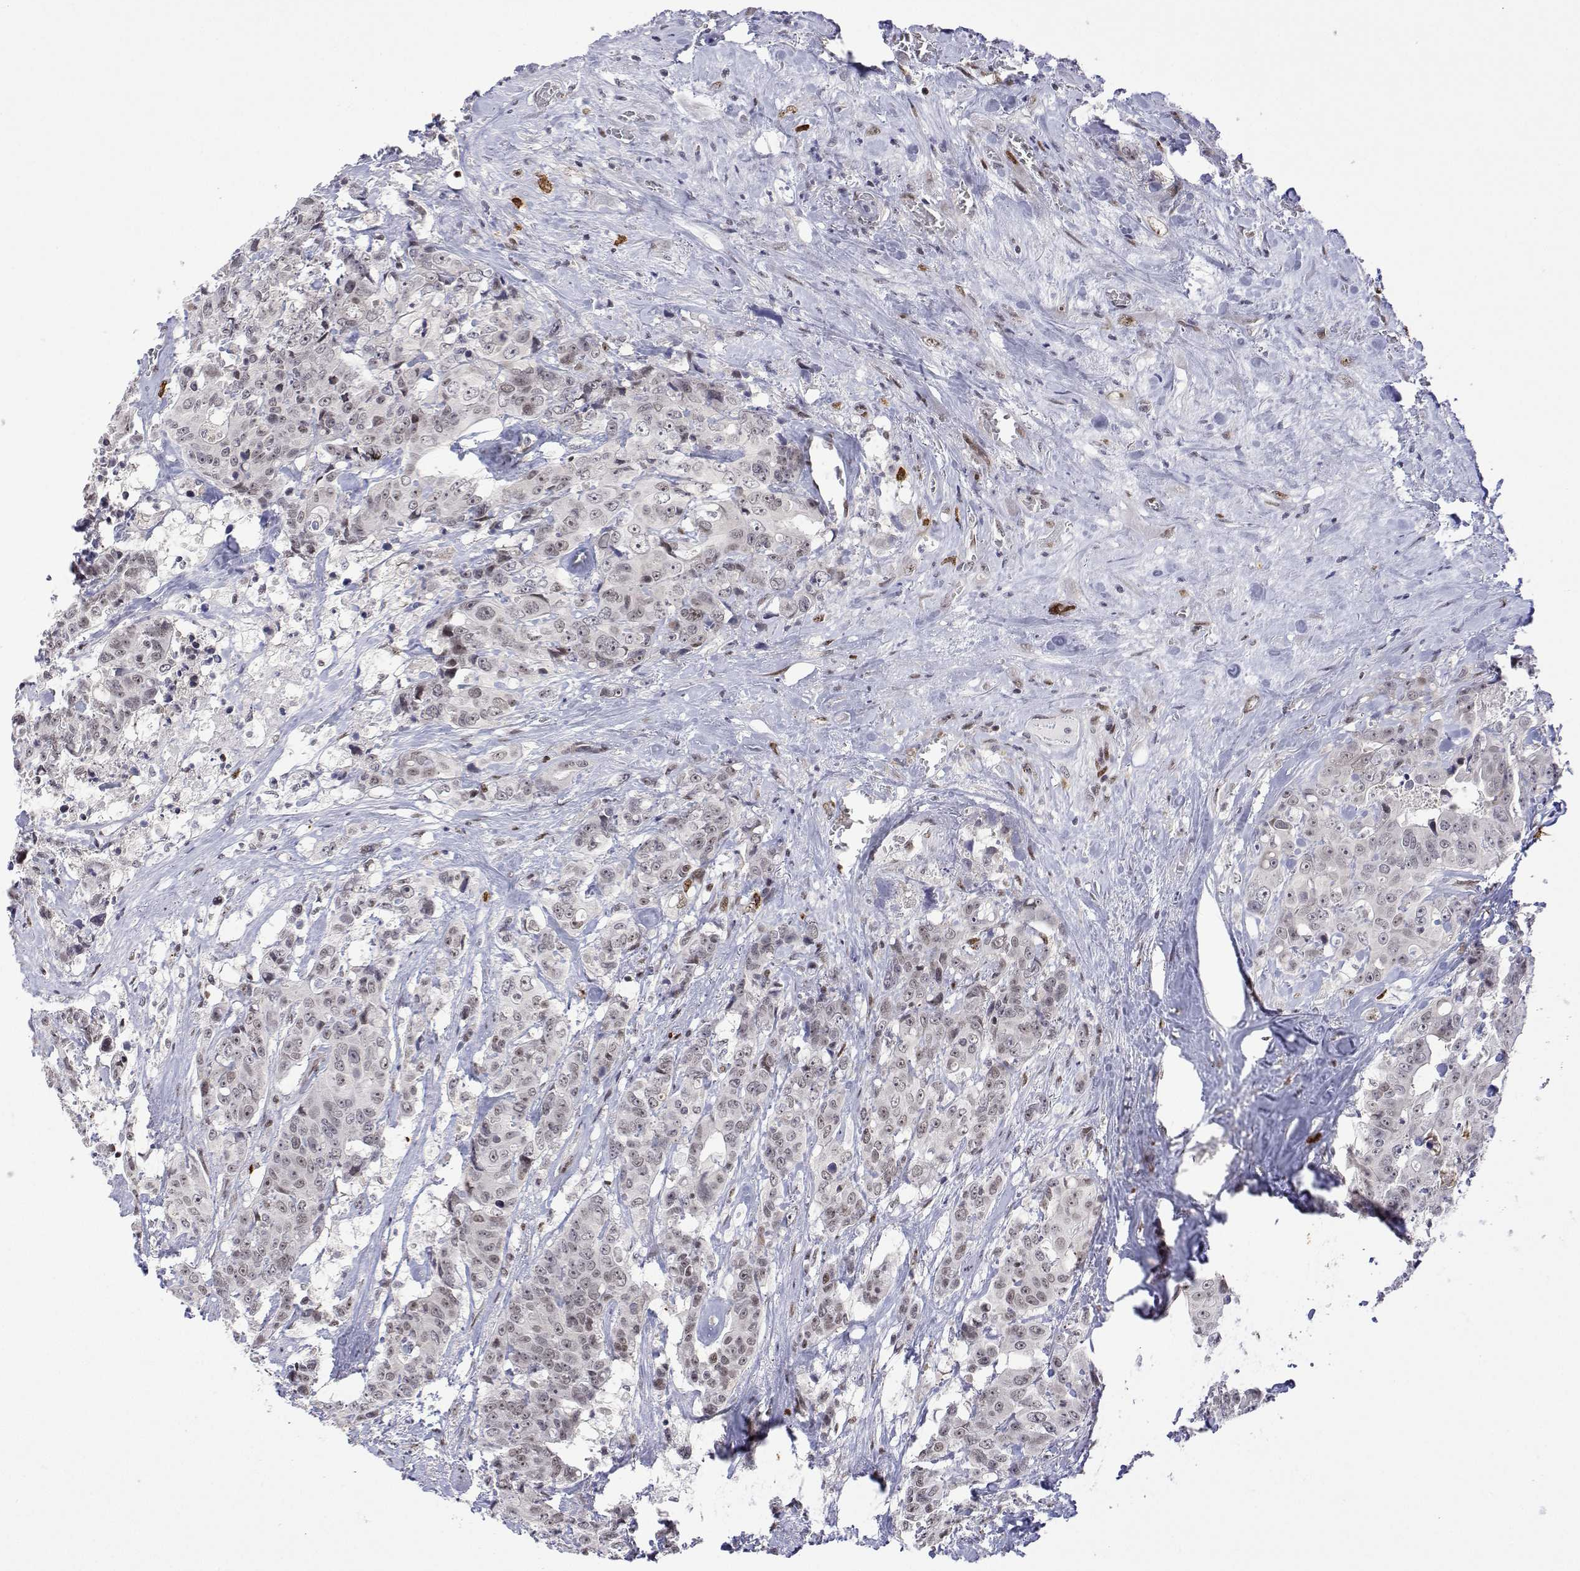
{"staining": {"intensity": "moderate", "quantity": "<25%", "location": "nuclear"}, "tissue": "colorectal cancer", "cell_type": "Tumor cells", "image_type": "cancer", "snomed": [{"axis": "morphology", "description": "Adenocarcinoma, NOS"}, {"axis": "topography", "description": "Rectum"}], "caption": "Brown immunohistochemical staining in human colorectal cancer demonstrates moderate nuclear expression in about <25% of tumor cells.", "gene": "XPC", "patient": {"sex": "female", "age": 62}}